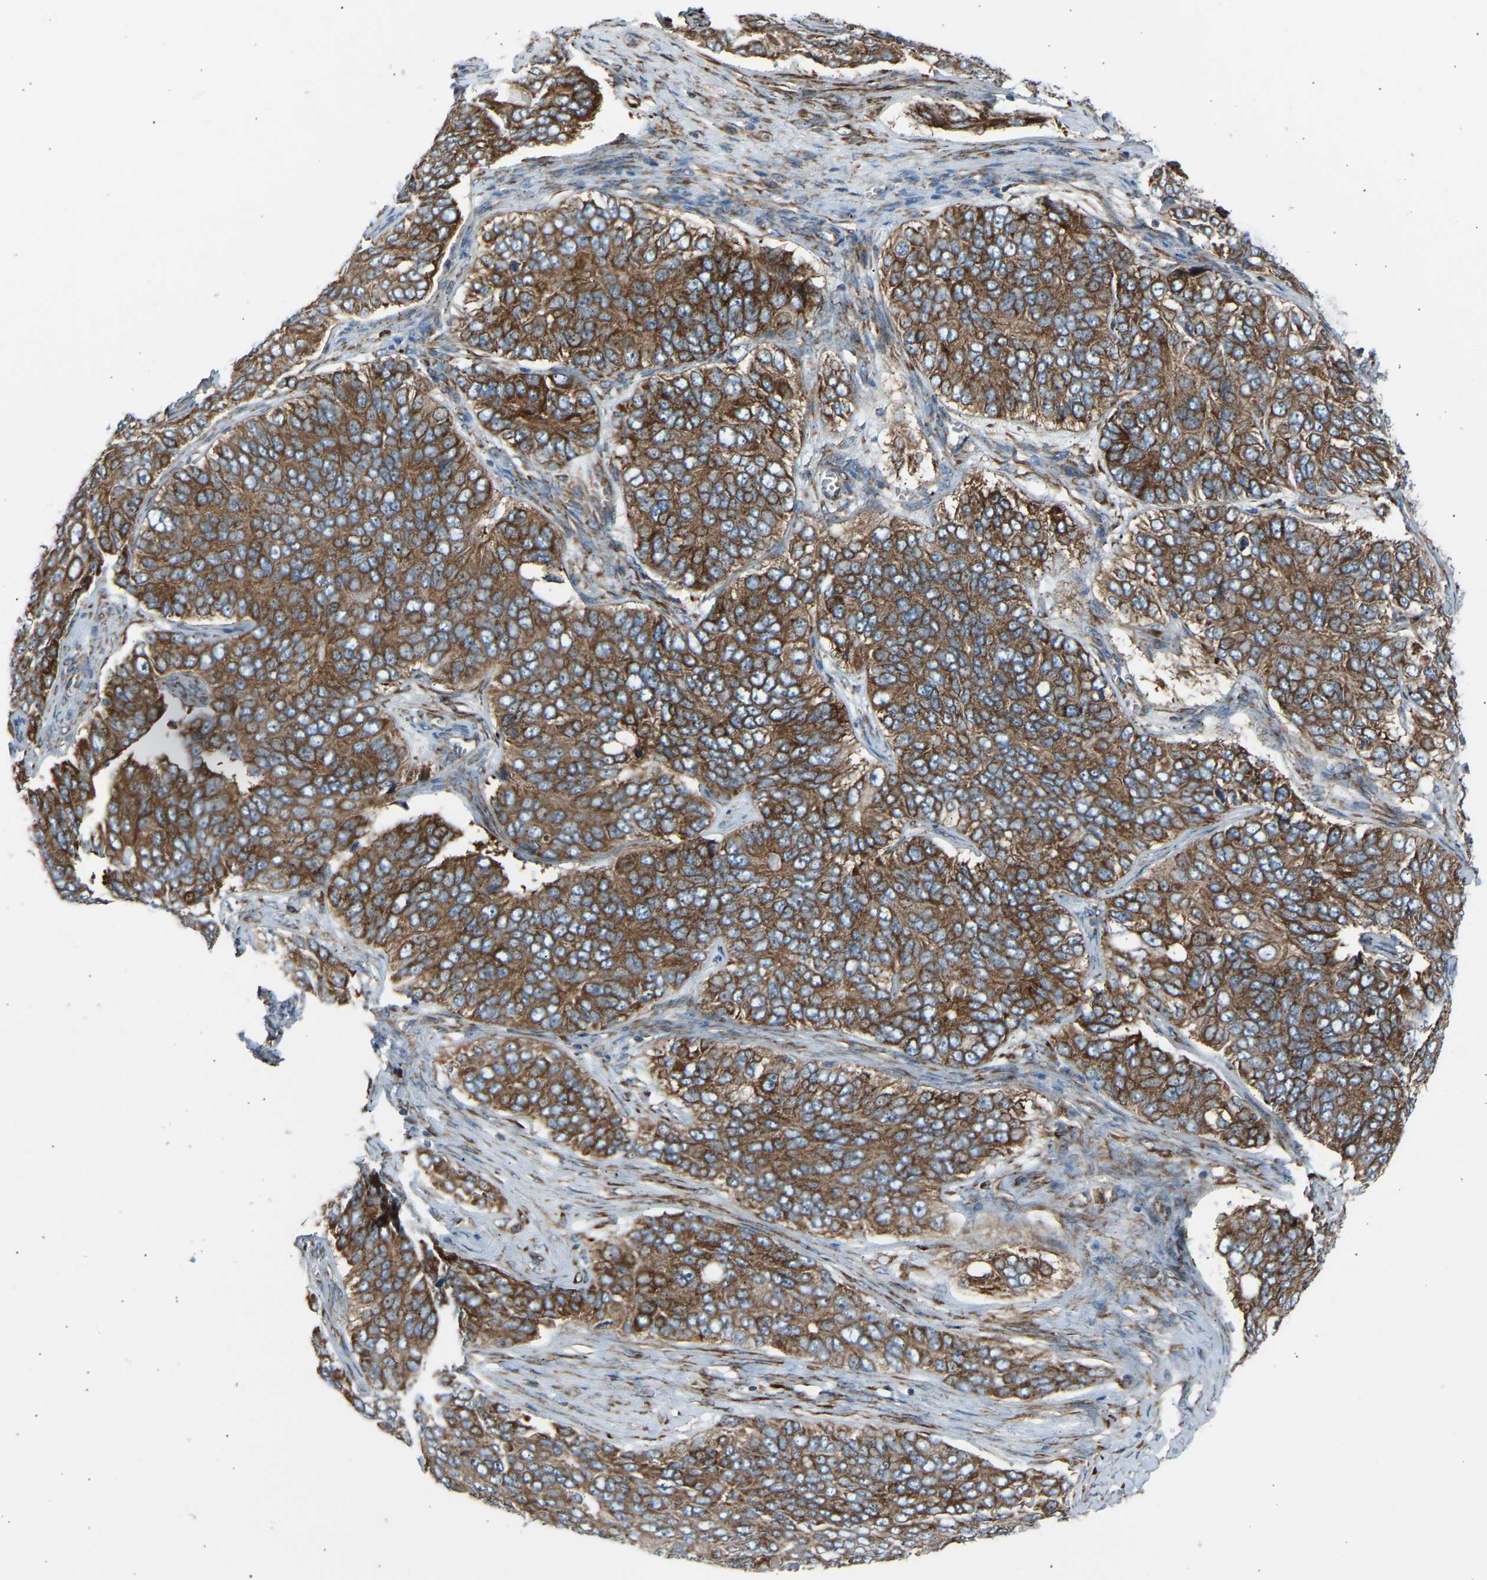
{"staining": {"intensity": "strong", "quantity": ">75%", "location": "cytoplasmic/membranous"}, "tissue": "ovarian cancer", "cell_type": "Tumor cells", "image_type": "cancer", "snomed": [{"axis": "morphology", "description": "Carcinoma, endometroid"}, {"axis": "topography", "description": "Ovary"}], "caption": "Protein expression analysis of endometroid carcinoma (ovarian) shows strong cytoplasmic/membranous expression in approximately >75% of tumor cells.", "gene": "VPS41", "patient": {"sex": "female", "age": 51}}